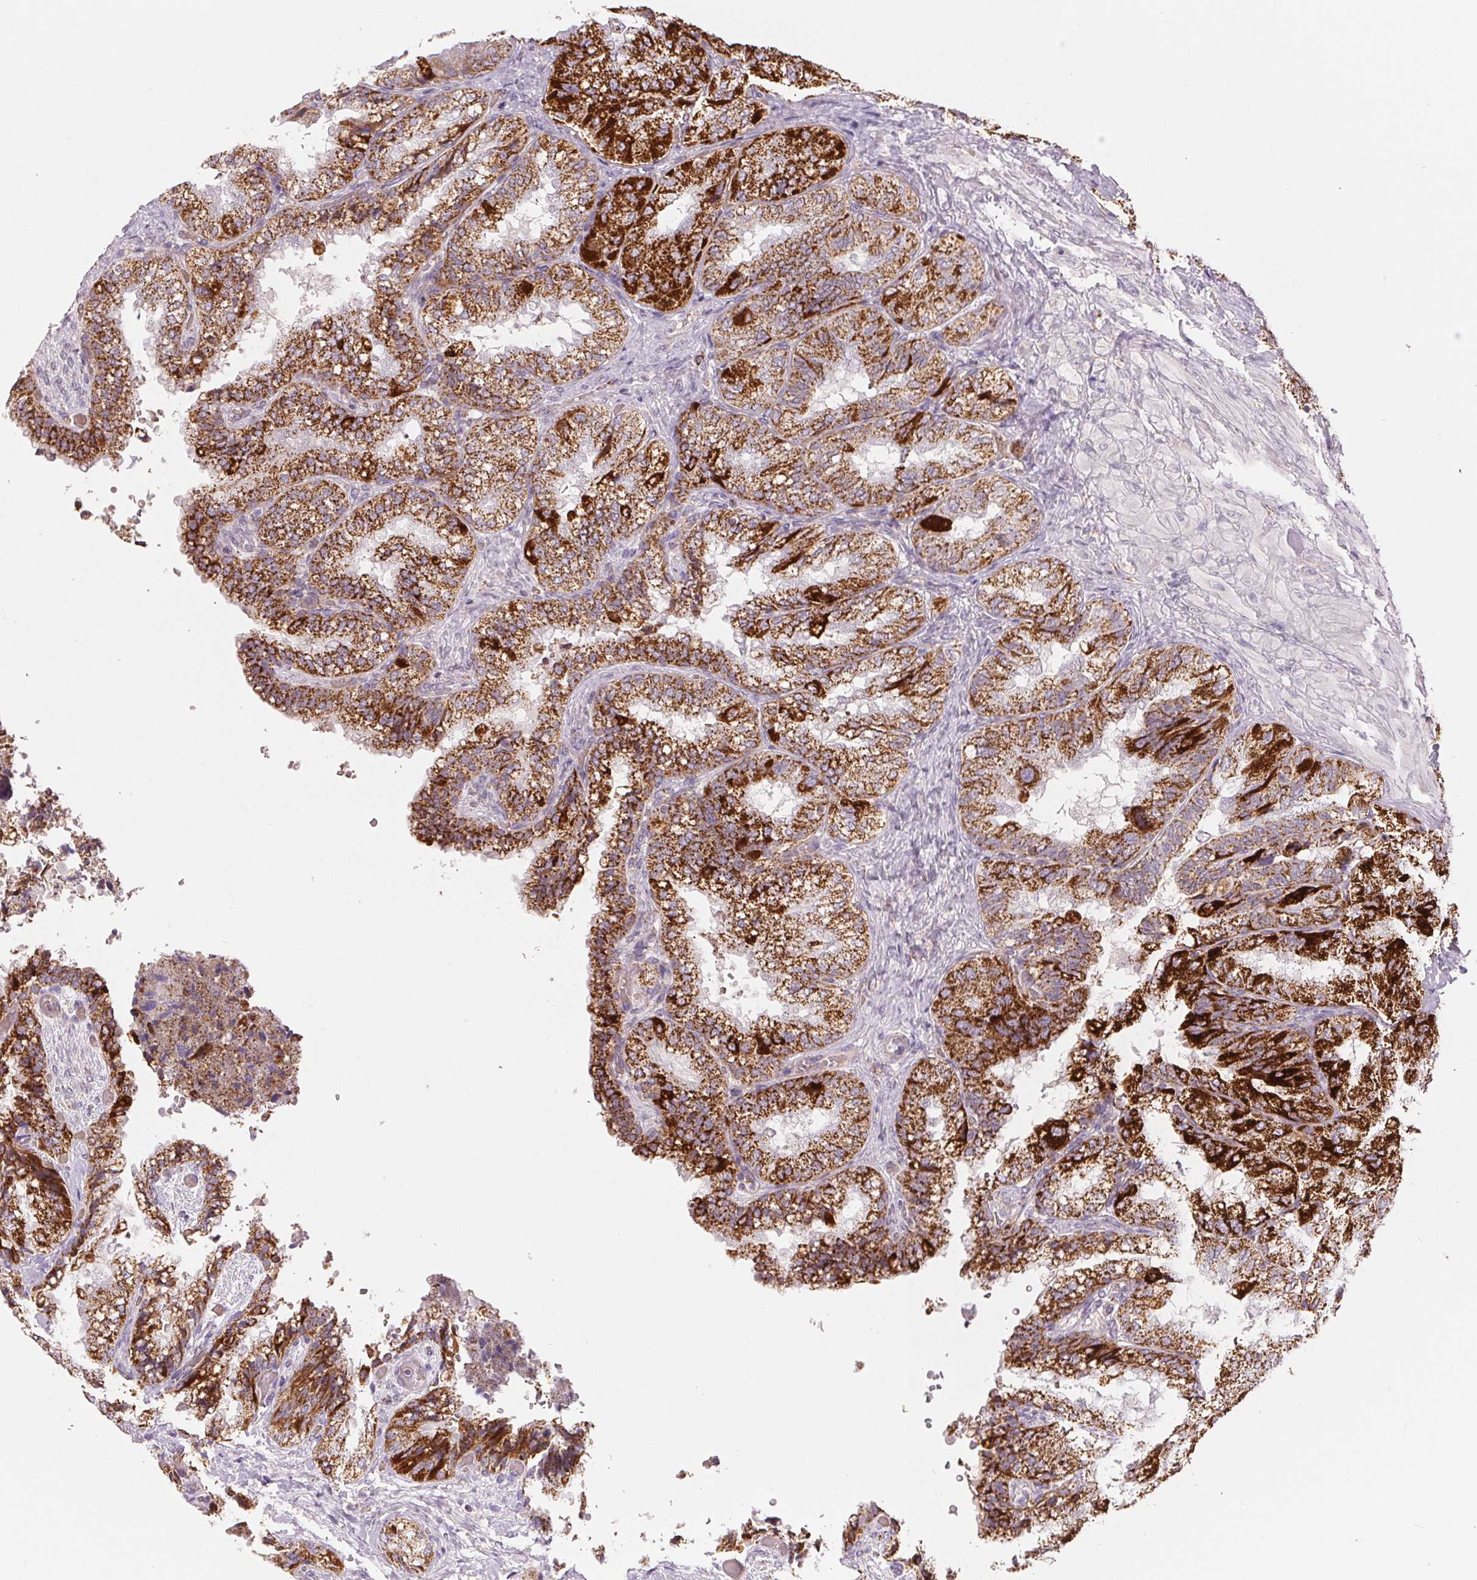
{"staining": {"intensity": "strong", "quantity": ">75%", "location": "cytoplasmic/membranous"}, "tissue": "seminal vesicle", "cell_type": "Glandular cells", "image_type": "normal", "snomed": [{"axis": "morphology", "description": "Normal tissue, NOS"}, {"axis": "topography", "description": "Seminal veicle"}], "caption": "Glandular cells show strong cytoplasmic/membranous staining in approximately >75% of cells in benign seminal vesicle.", "gene": "HINT2", "patient": {"sex": "male", "age": 57}}